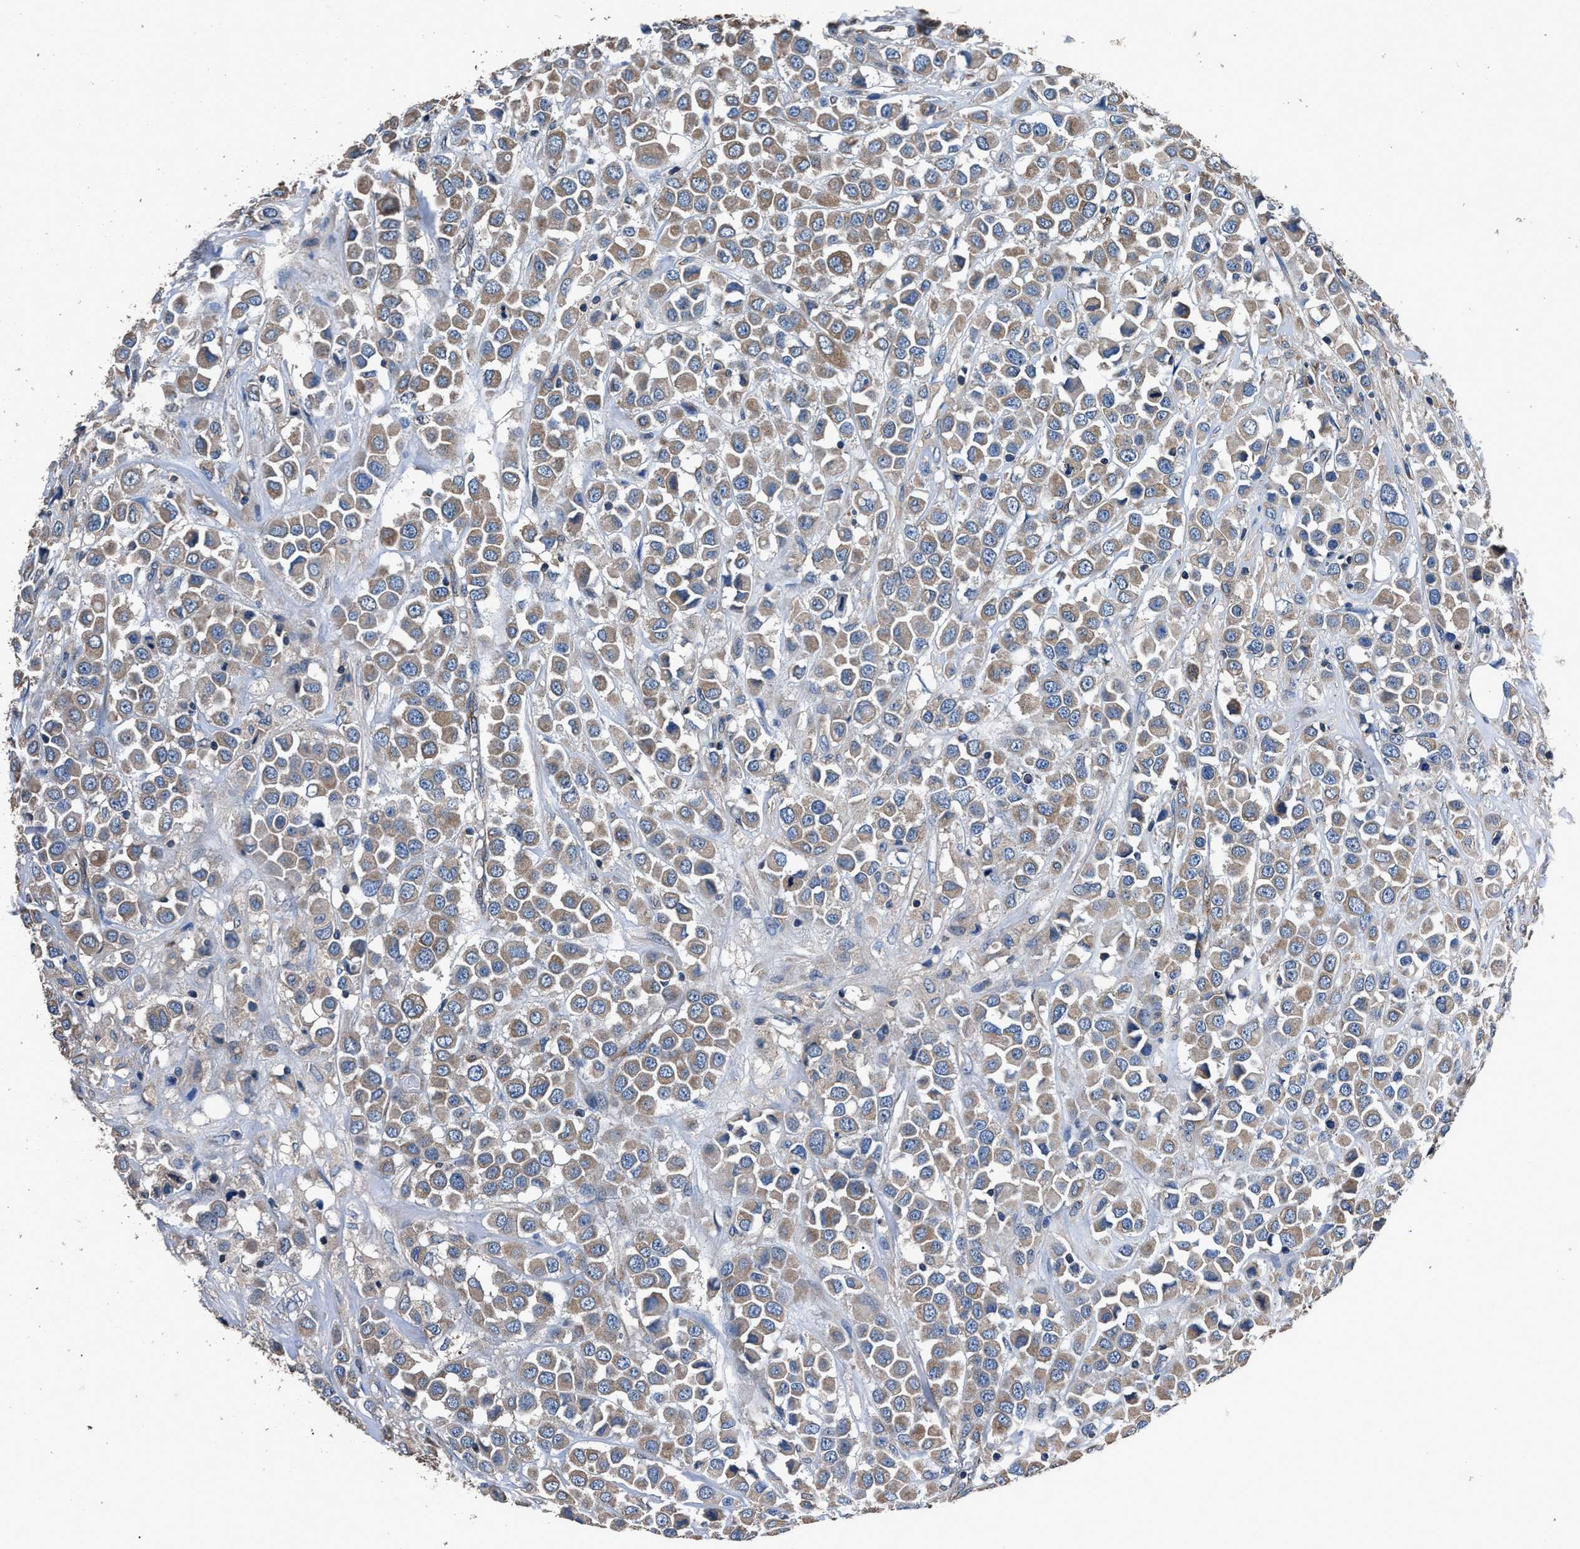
{"staining": {"intensity": "moderate", "quantity": ">75%", "location": "cytoplasmic/membranous"}, "tissue": "breast cancer", "cell_type": "Tumor cells", "image_type": "cancer", "snomed": [{"axis": "morphology", "description": "Duct carcinoma"}, {"axis": "topography", "description": "Breast"}], "caption": "IHC histopathology image of neoplastic tissue: human breast intraductal carcinoma stained using immunohistochemistry exhibits medium levels of moderate protein expression localized specifically in the cytoplasmic/membranous of tumor cells, appearing as a cytoplasmic/membranous brown color.", "gene": "DHRS7B", "patient": {"sex": "female", "age": 61}}